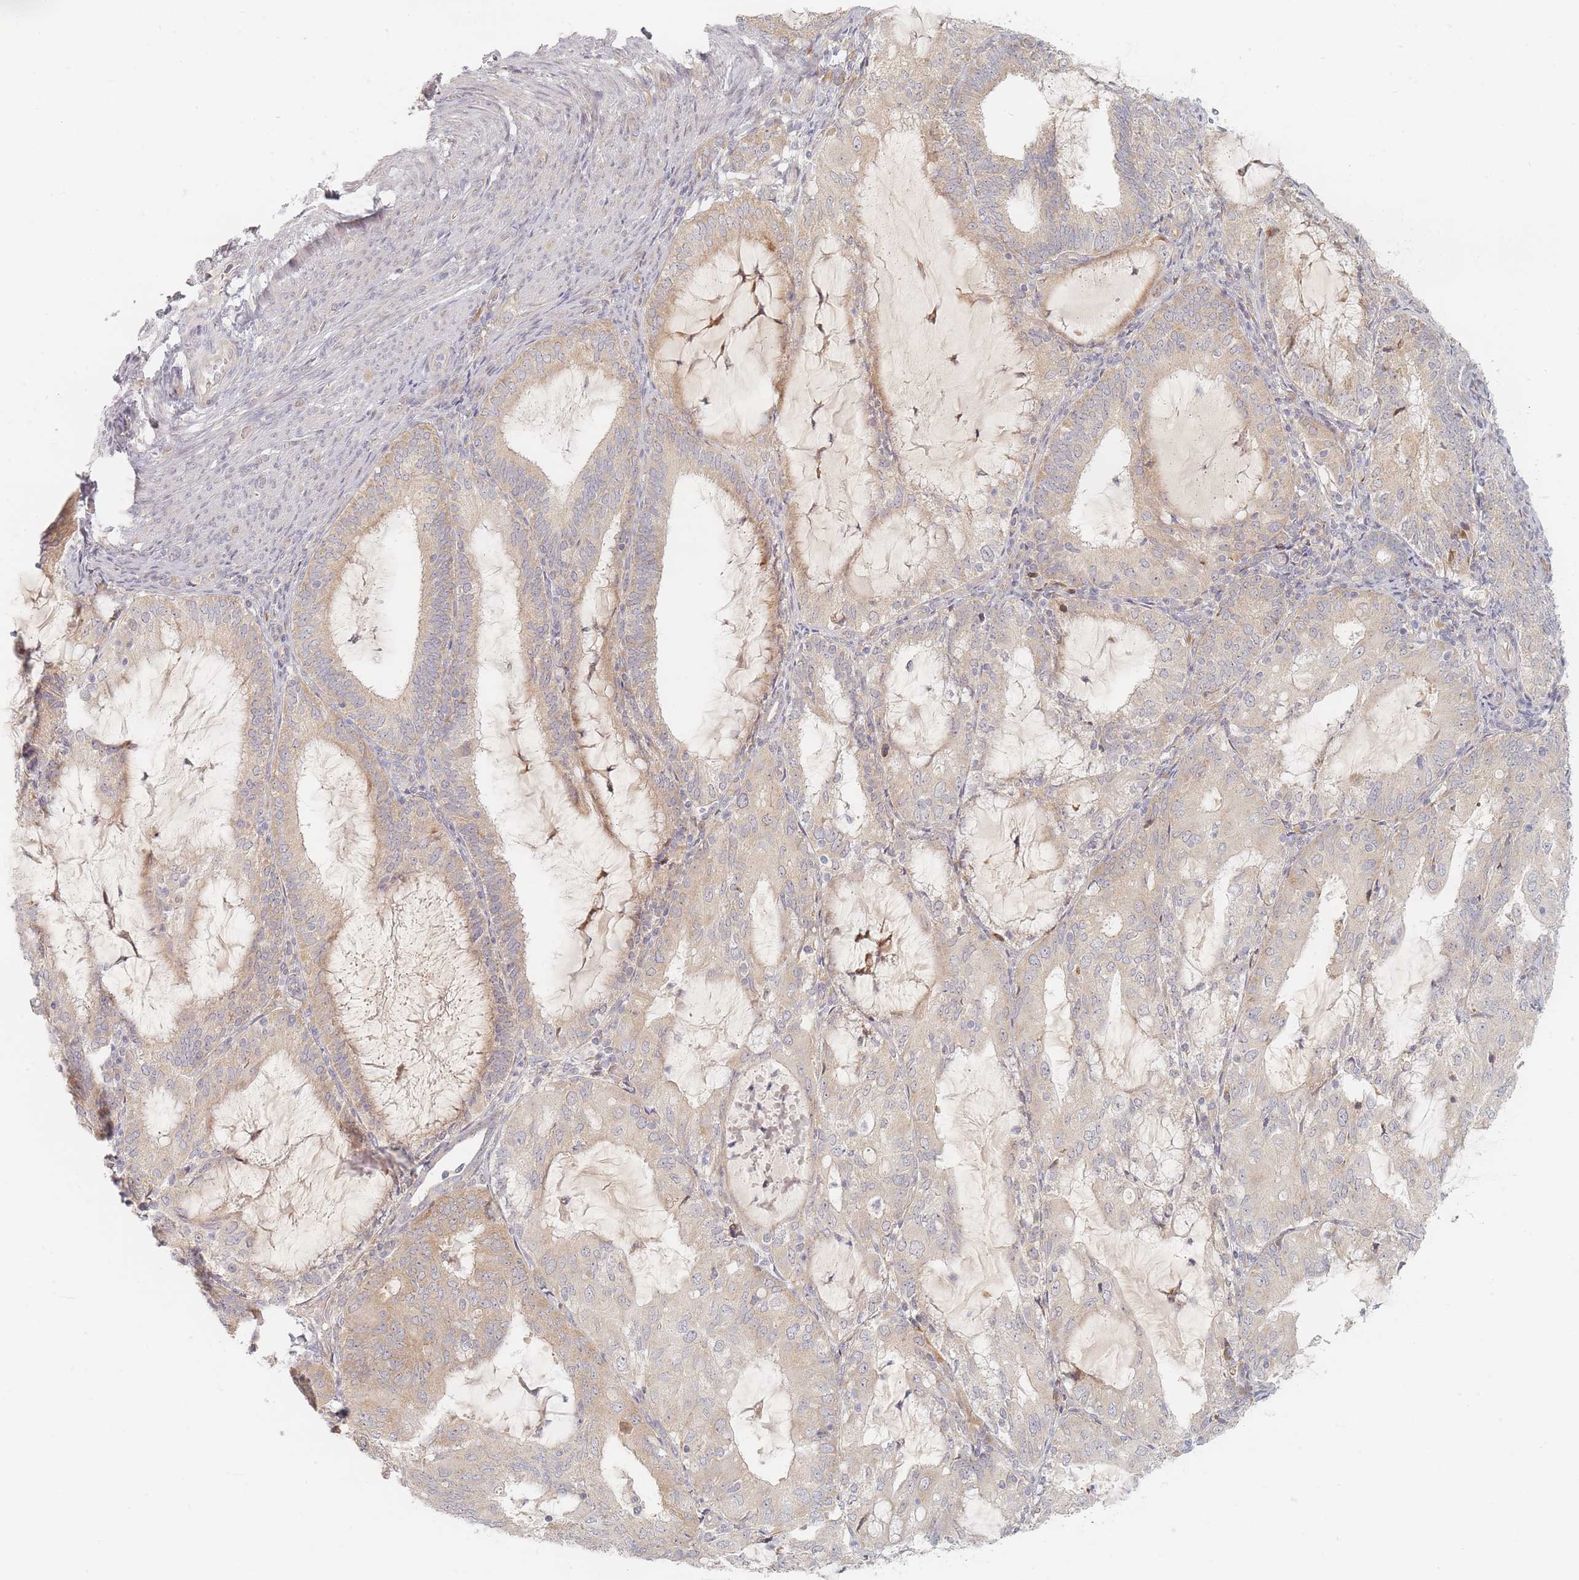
{"staining": {"intensity": "weak", "quantity": ">75%", "location": "cytoplasmic/membranous"}, "tissue": "endometrial cancer", "cell_type": "Tumor cells", "image_type": "cancer", "snomed": [{"axis": "morphology", "description": "Adenocarcinoma, NOS"}, {"axis": "topography", "description": "Endometrium"}], "caption": "The histopathology image reveals staining of endometrial cancer, revealing weak cytoplasmic/membranous protein expression (brown color) within tumor cells.", "gene": "ZKSCAN7", "patient": {"sex": "female", "age": 81}}